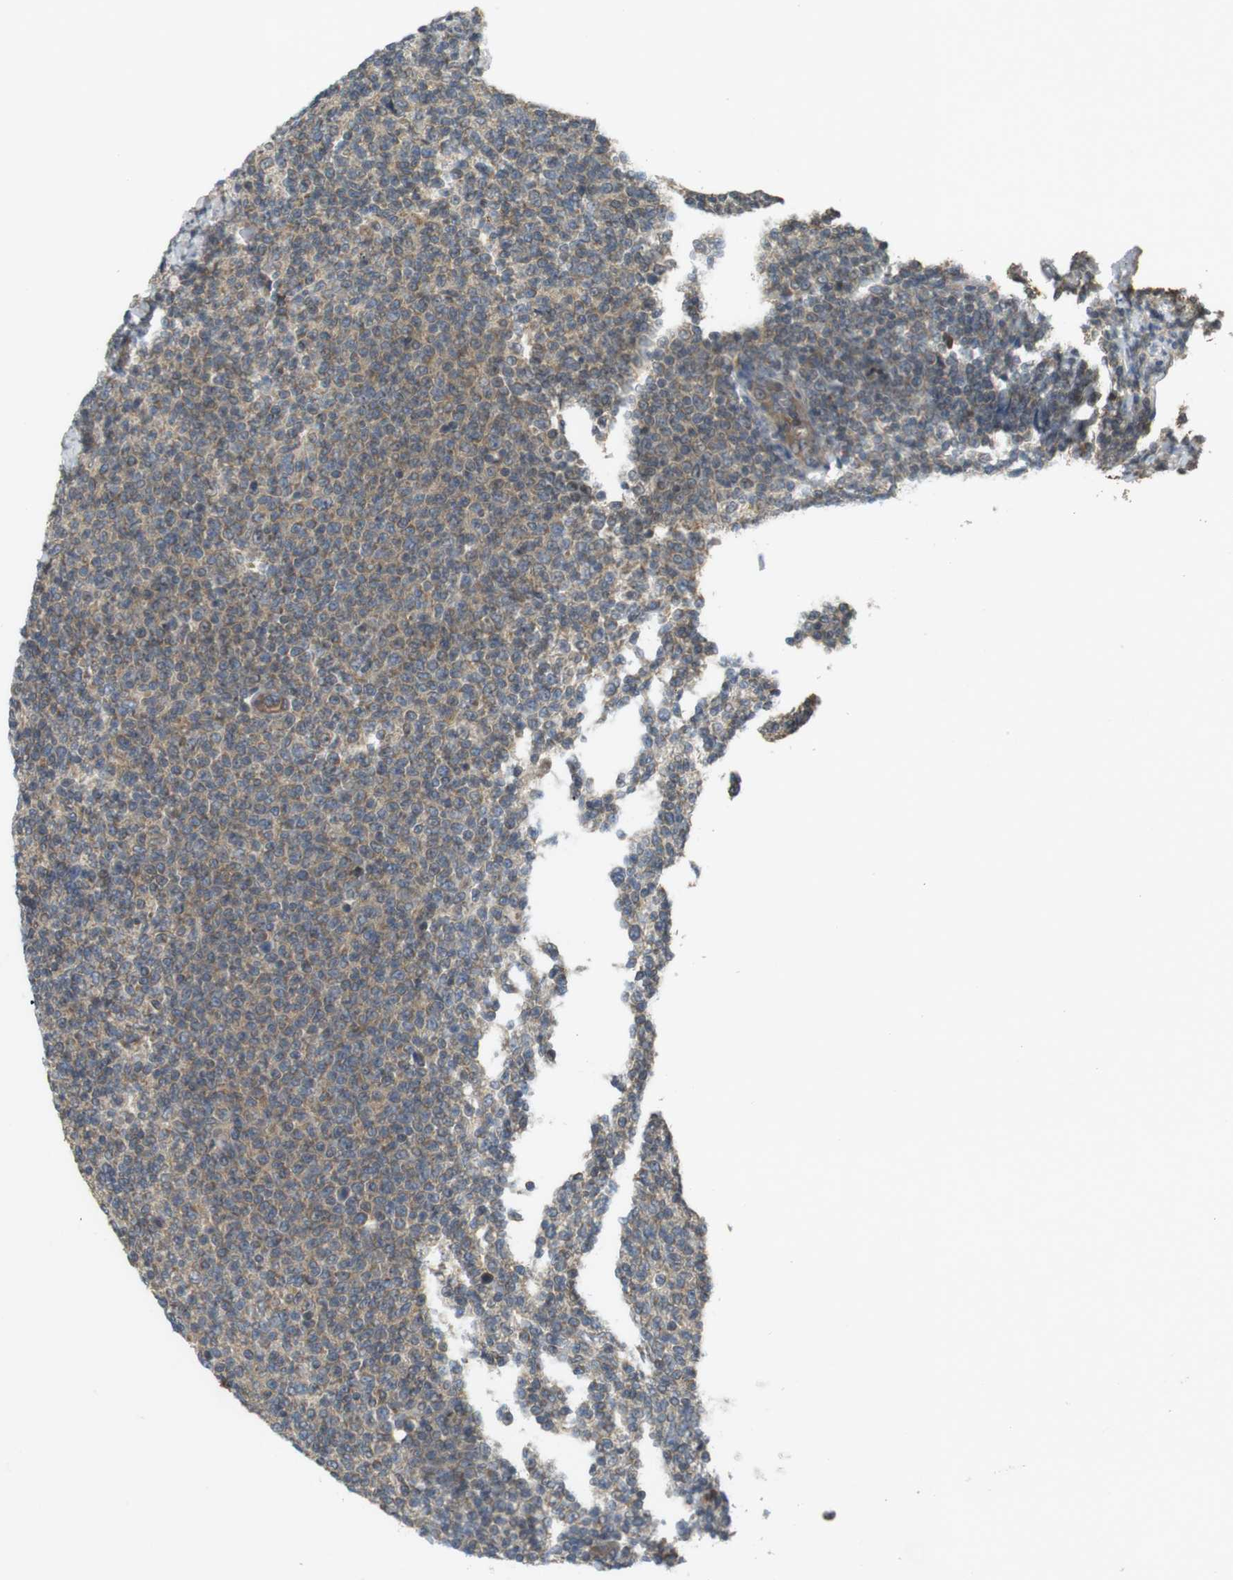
{"staining": {"intensity": "weak", "quantity": "25%-75%", "location": "cytoplasmic/membranous"}, "tissue": "lymphoma", "cell_type": "Tumor cells", "image_type": "cancer", "snomed": [{"axis": "morphology", "description": "Malignant lymphoma, non-Hodgkin's type, Low grade"}, {"axis": "topography", "description": "Lymph node"}], "caption": "The immunohistochemical stain highlights weak cytoplasmic/membranous expression in tumor cells of low-grade malignant lymphoma, non-Hodgkin's type tissue.", "gene": "CLTC", "patient": {"sex": "male", "age": 66}}